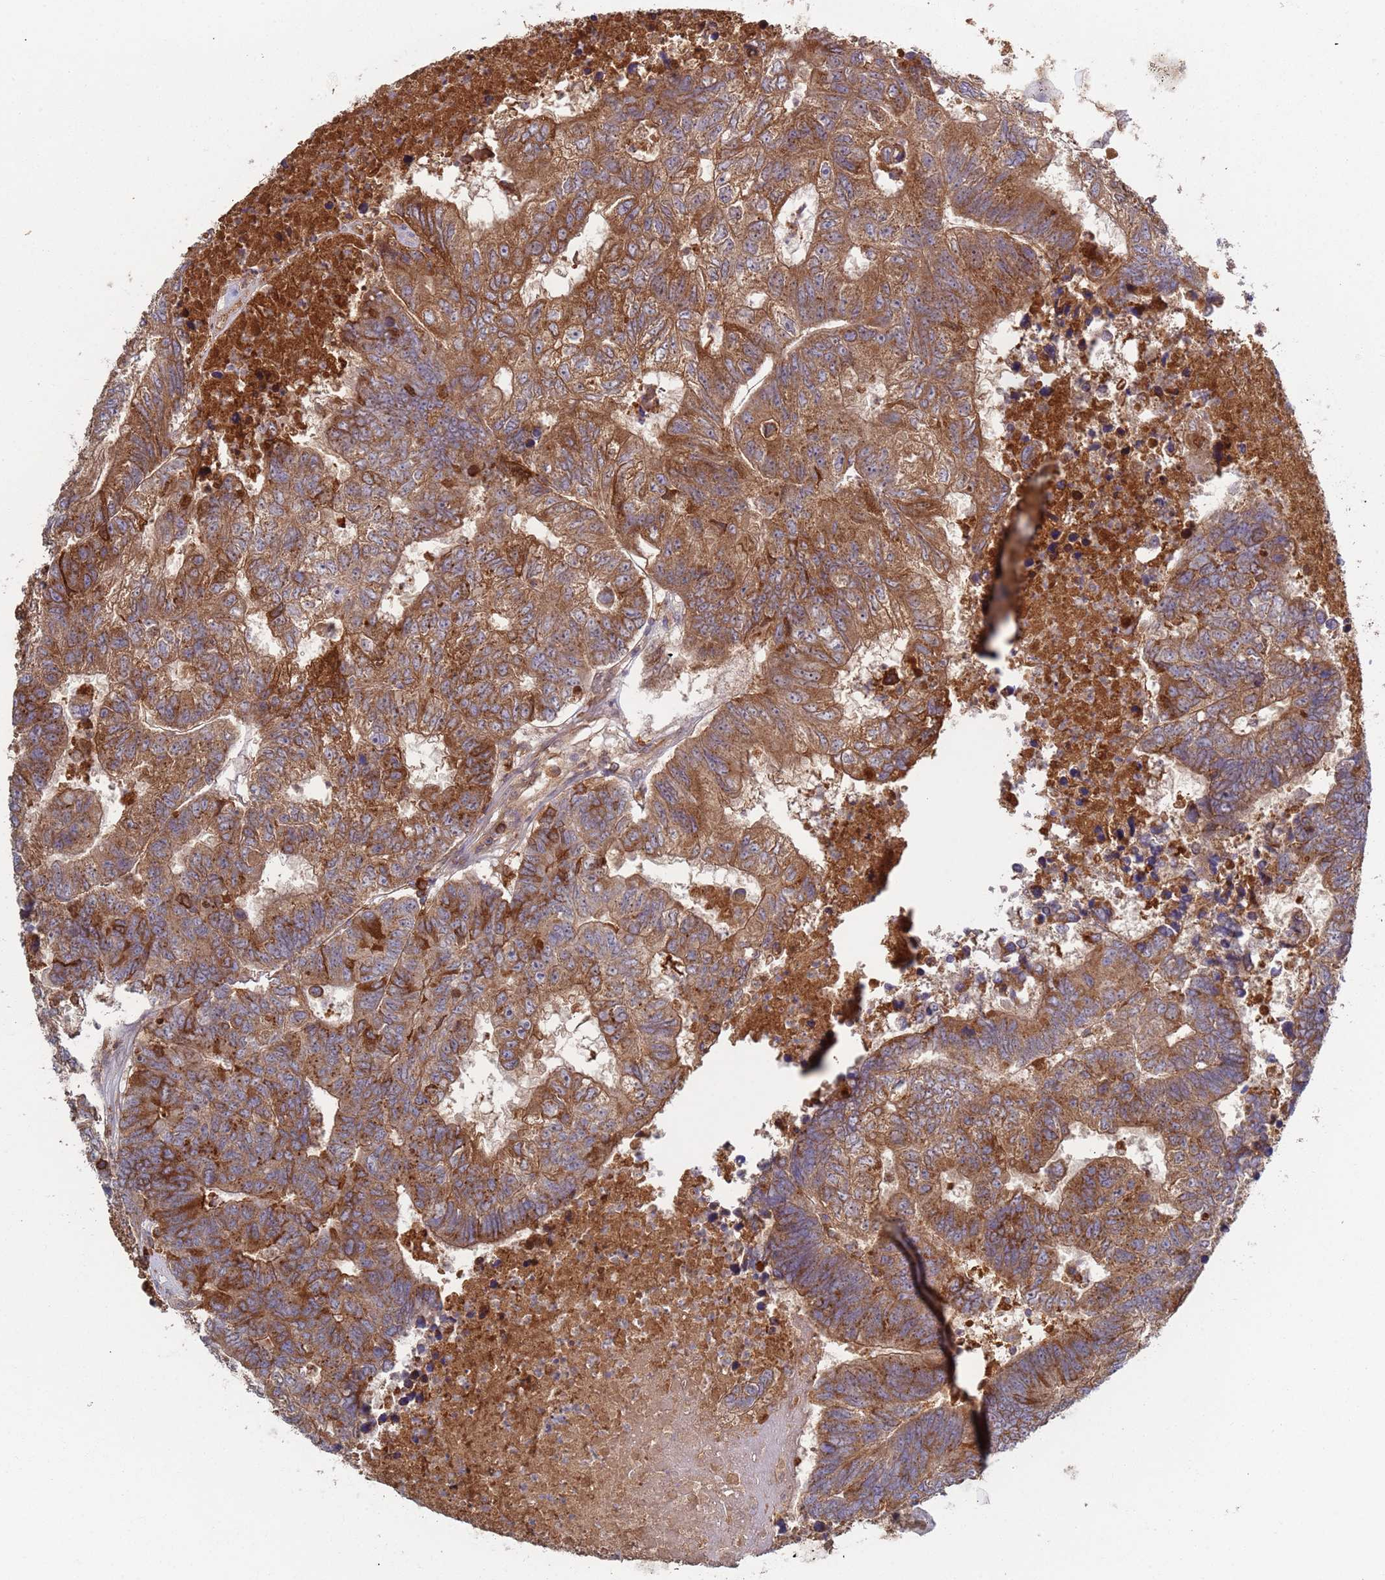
{"staining": {"intensity": "moderate", "quantity": ">75%", "location": "cytoplasmic/membranous"}, "tissue": "colorectal cancer", "cell_type": "Tumor cells", "image_type": "cancer", "snomed": [{"axis": "morphology", "description": "Adenocarcinoma, NOS"}, {"axis": "topography", "description": "Colon"}], "caption": "Protein analysis of colorectal cancer tissue displays moderate cytoplasmic/membranous expression in approximately >75% of tumor cells.", "gene": "OR5A2", "patient": {"sex": "female", "age": 48}}